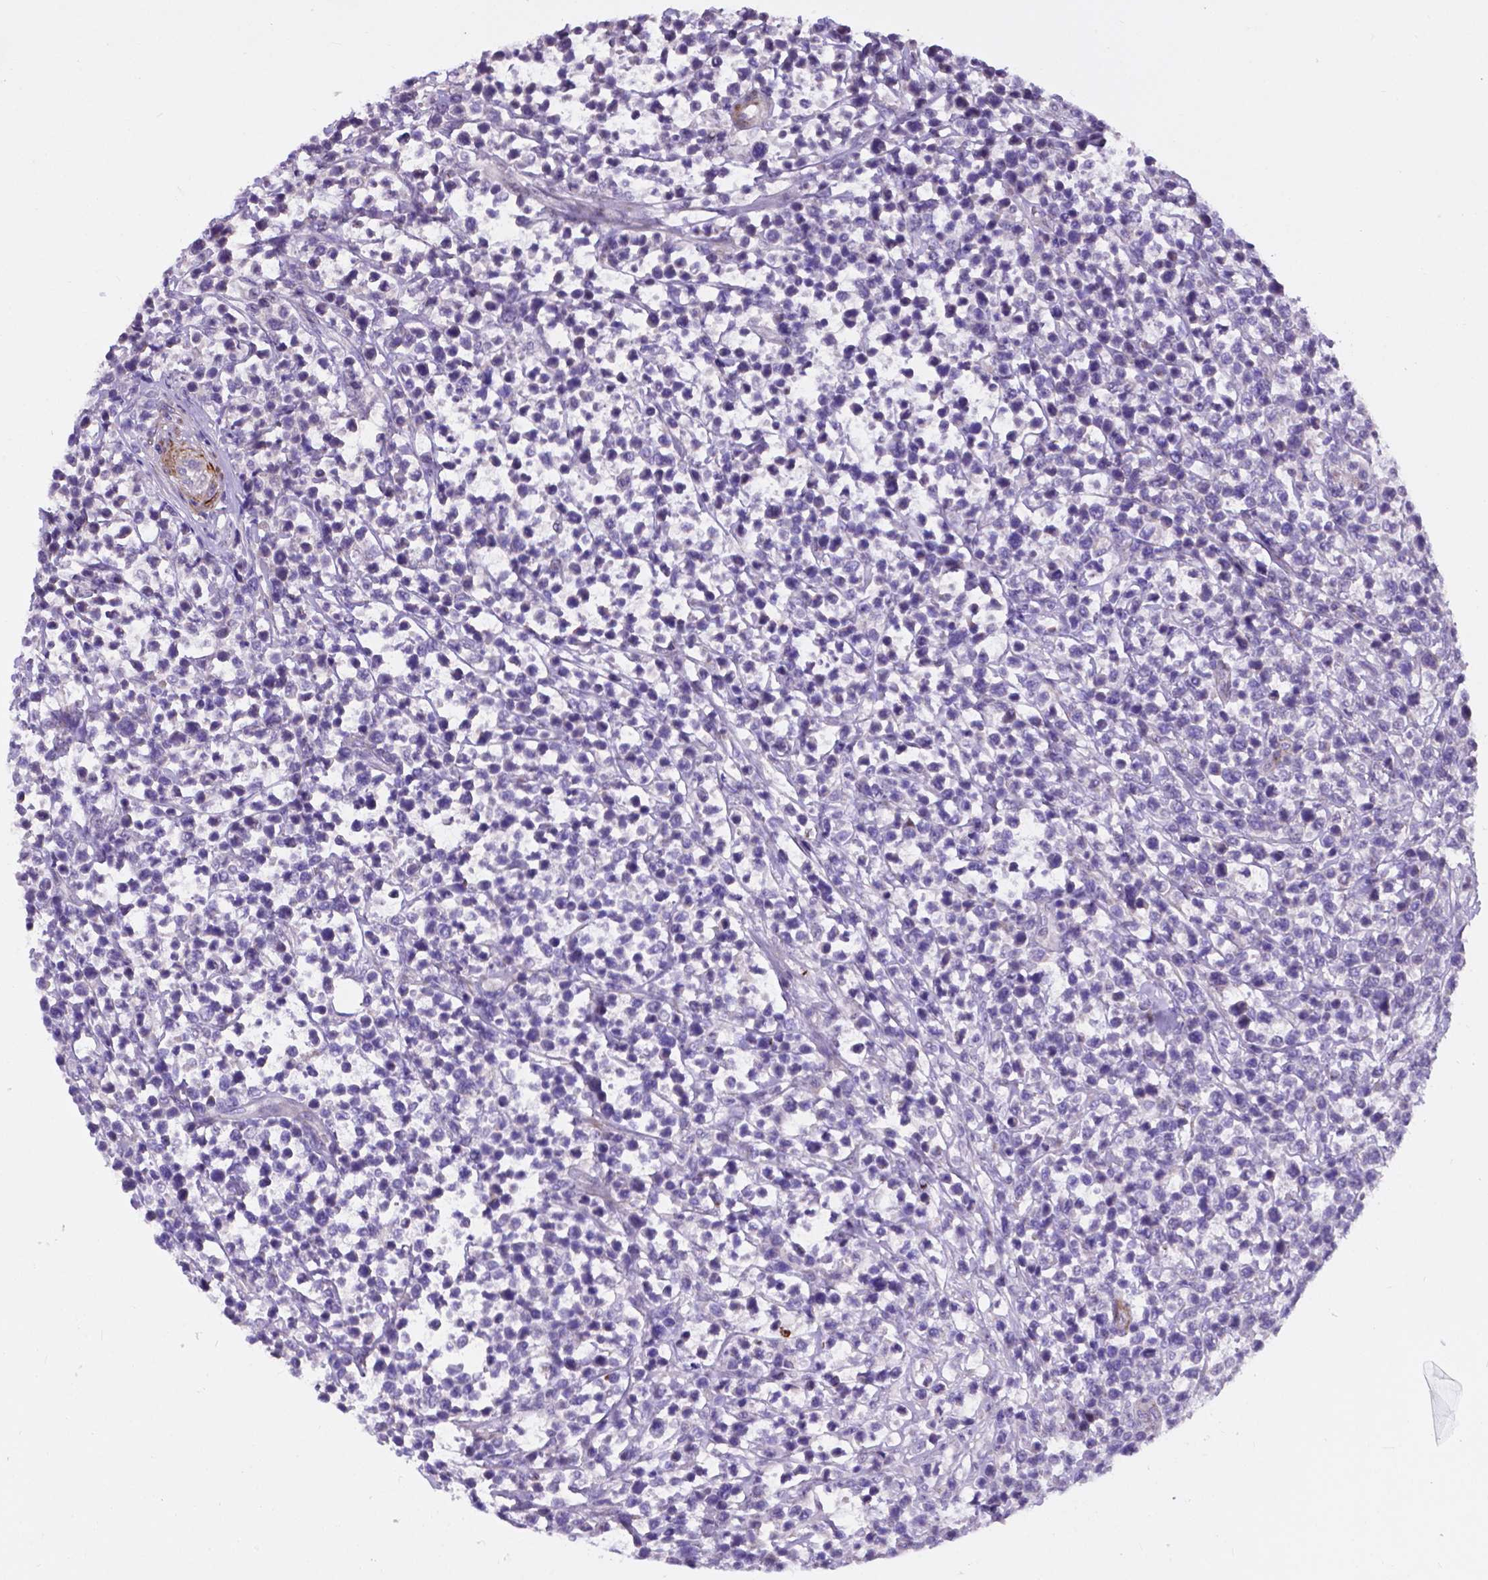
{"staining": {"intensity": "negative", "quantity": "none", "location": "none"}, "tissue": "lymphoma", "cell_type": "Tumor cells", "image_type": "cancer", "snomed": [{"axis": "morphology", "description": "Malignant lymphoma, non-Hodgkin's type, High grade"}, {"axis": "topography", "description": "Soft tissue"}], "caption": "A micrograph of human malignant lymphoma, non-Hodgkin's type (high-grade) is negative for staining in tumor cells.", "gene": "PFKFB4", "patient": {"sex": "female", "age": 56}}